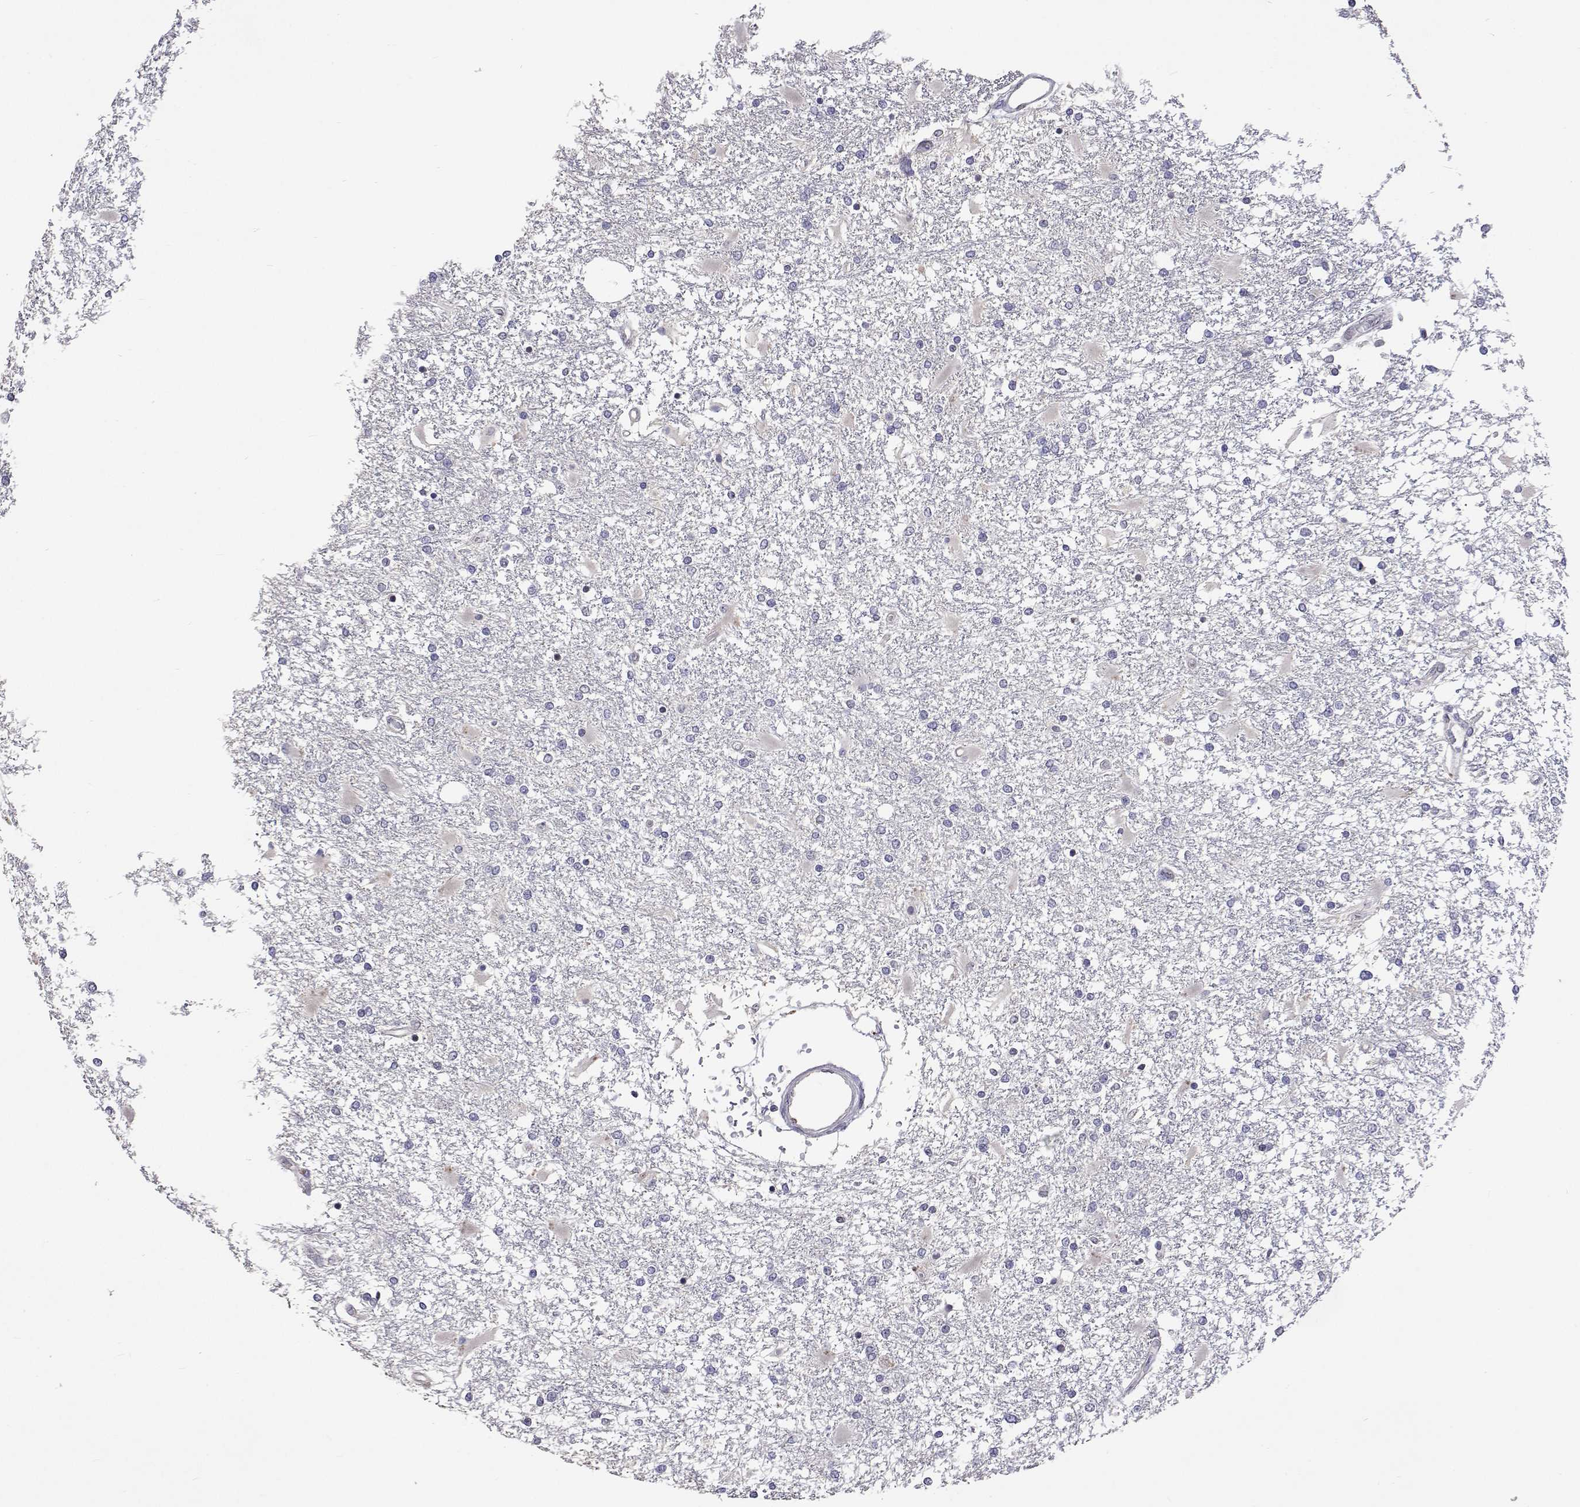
{"staining": {"intensity": "negative", "quantity": "none", "location": "none"}, "tissue": "glioma", "cell_type": "Tumor cells", "image_type": "cancer", "snomed": [{"axis": "morphology", "description": "Glioma, malignant, High grade"}, {"axis": "topography", "description": "Cerebral cortex"}], "caption": "Human glioma stained for a protein using immunohistochemistry exhibits no staining in tumor cells.", "gene": "HNRNPA0", "patient": {"sex": "male", "age": 79}}